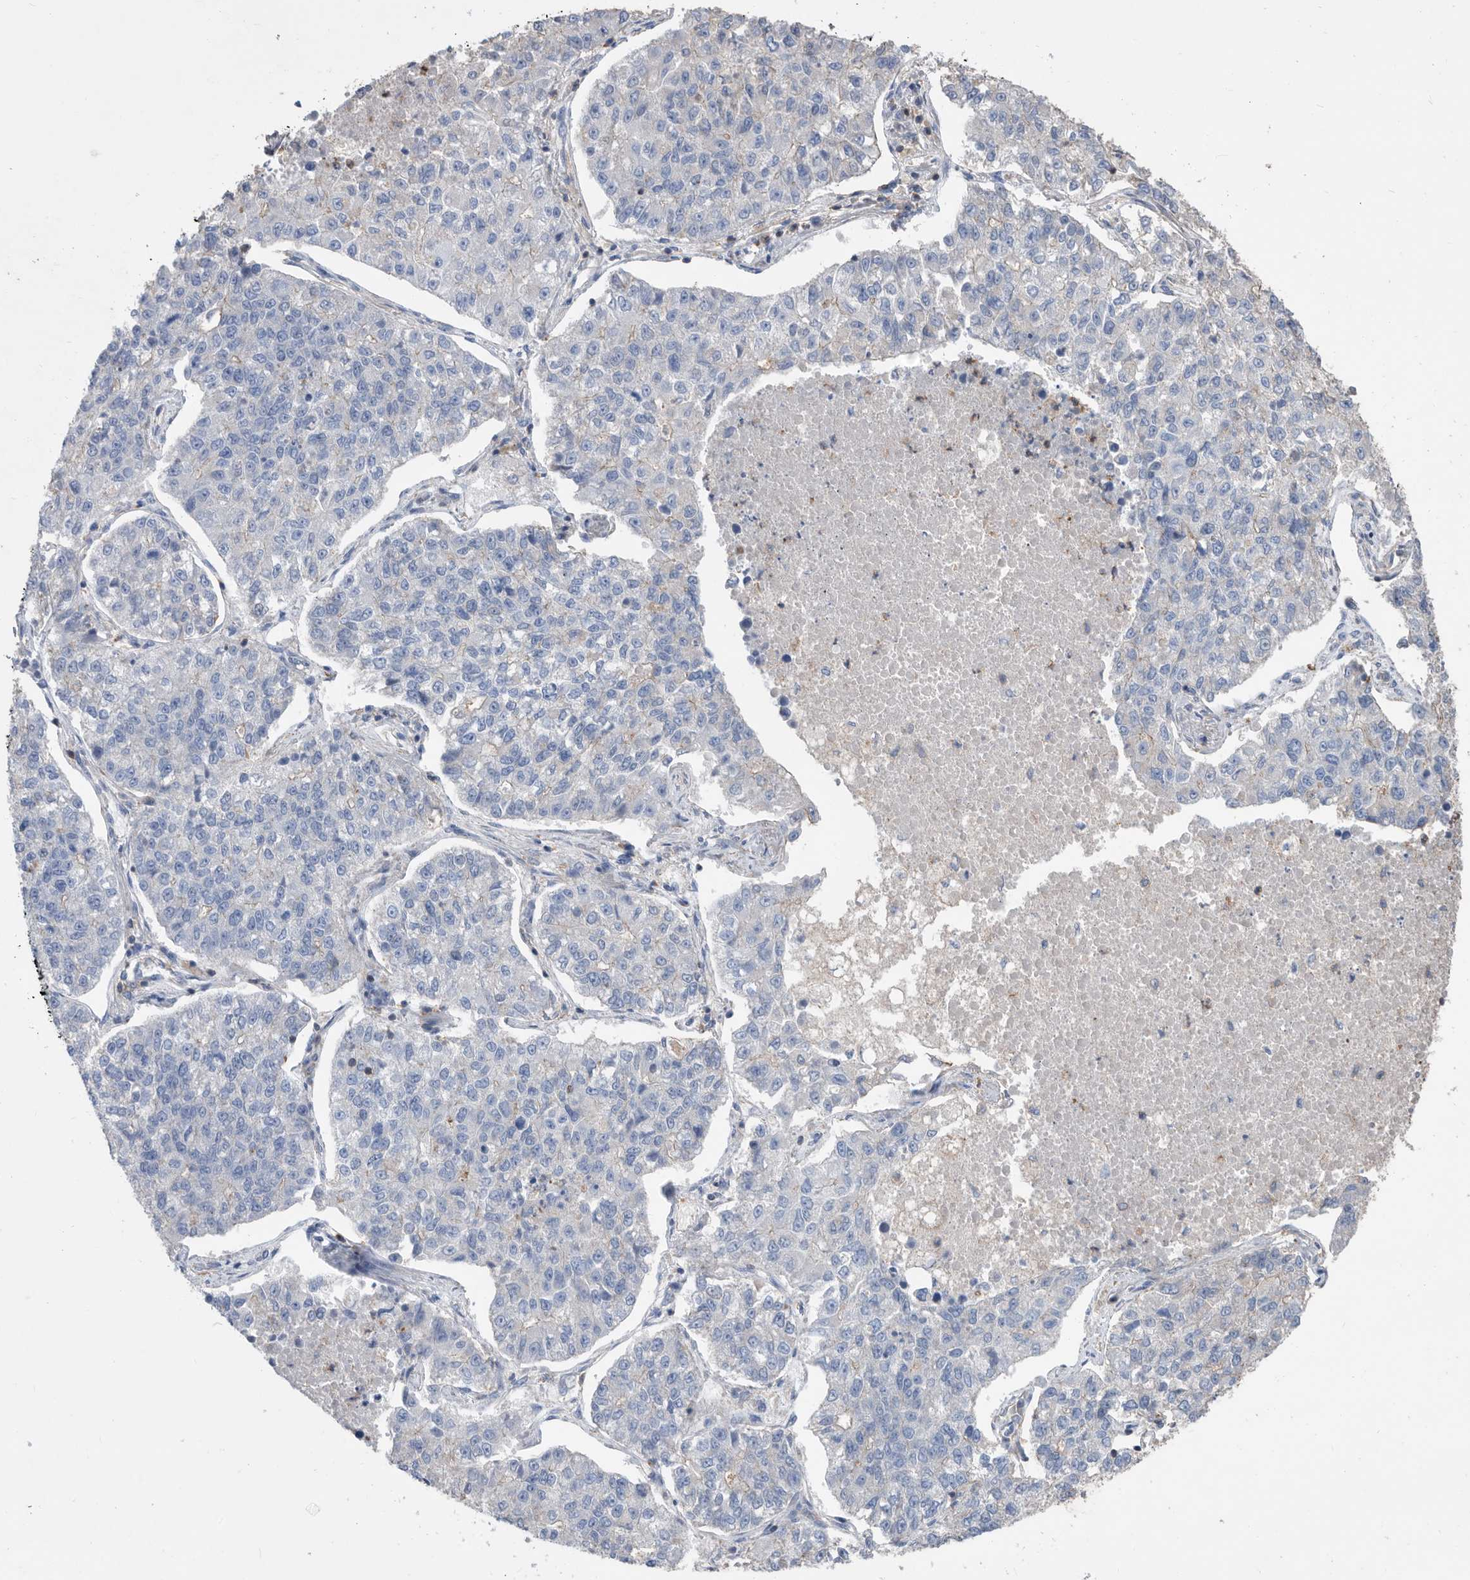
{"staining": {"intensity": "negative", "quantity": "none", "location": "none"}, "tissue": "lung cancer", "cell_type": "Tumor cells", "image_type": "cancer", "snomed": [{"axis": "morphology", "description": "Adenocarcinoma, NOS"}, {"axis": "topography", "description": "Lung"}], "caption": "Immunohistochemistry (IHC) histopathology image of neoplastic tissue: human lung cancer (adenocarcinoma) stained with DAB demonstrates no significant protein staining in tumor cells.", "gene": "MS4A4A", "patient": {"sex": "male", "age": 49}}